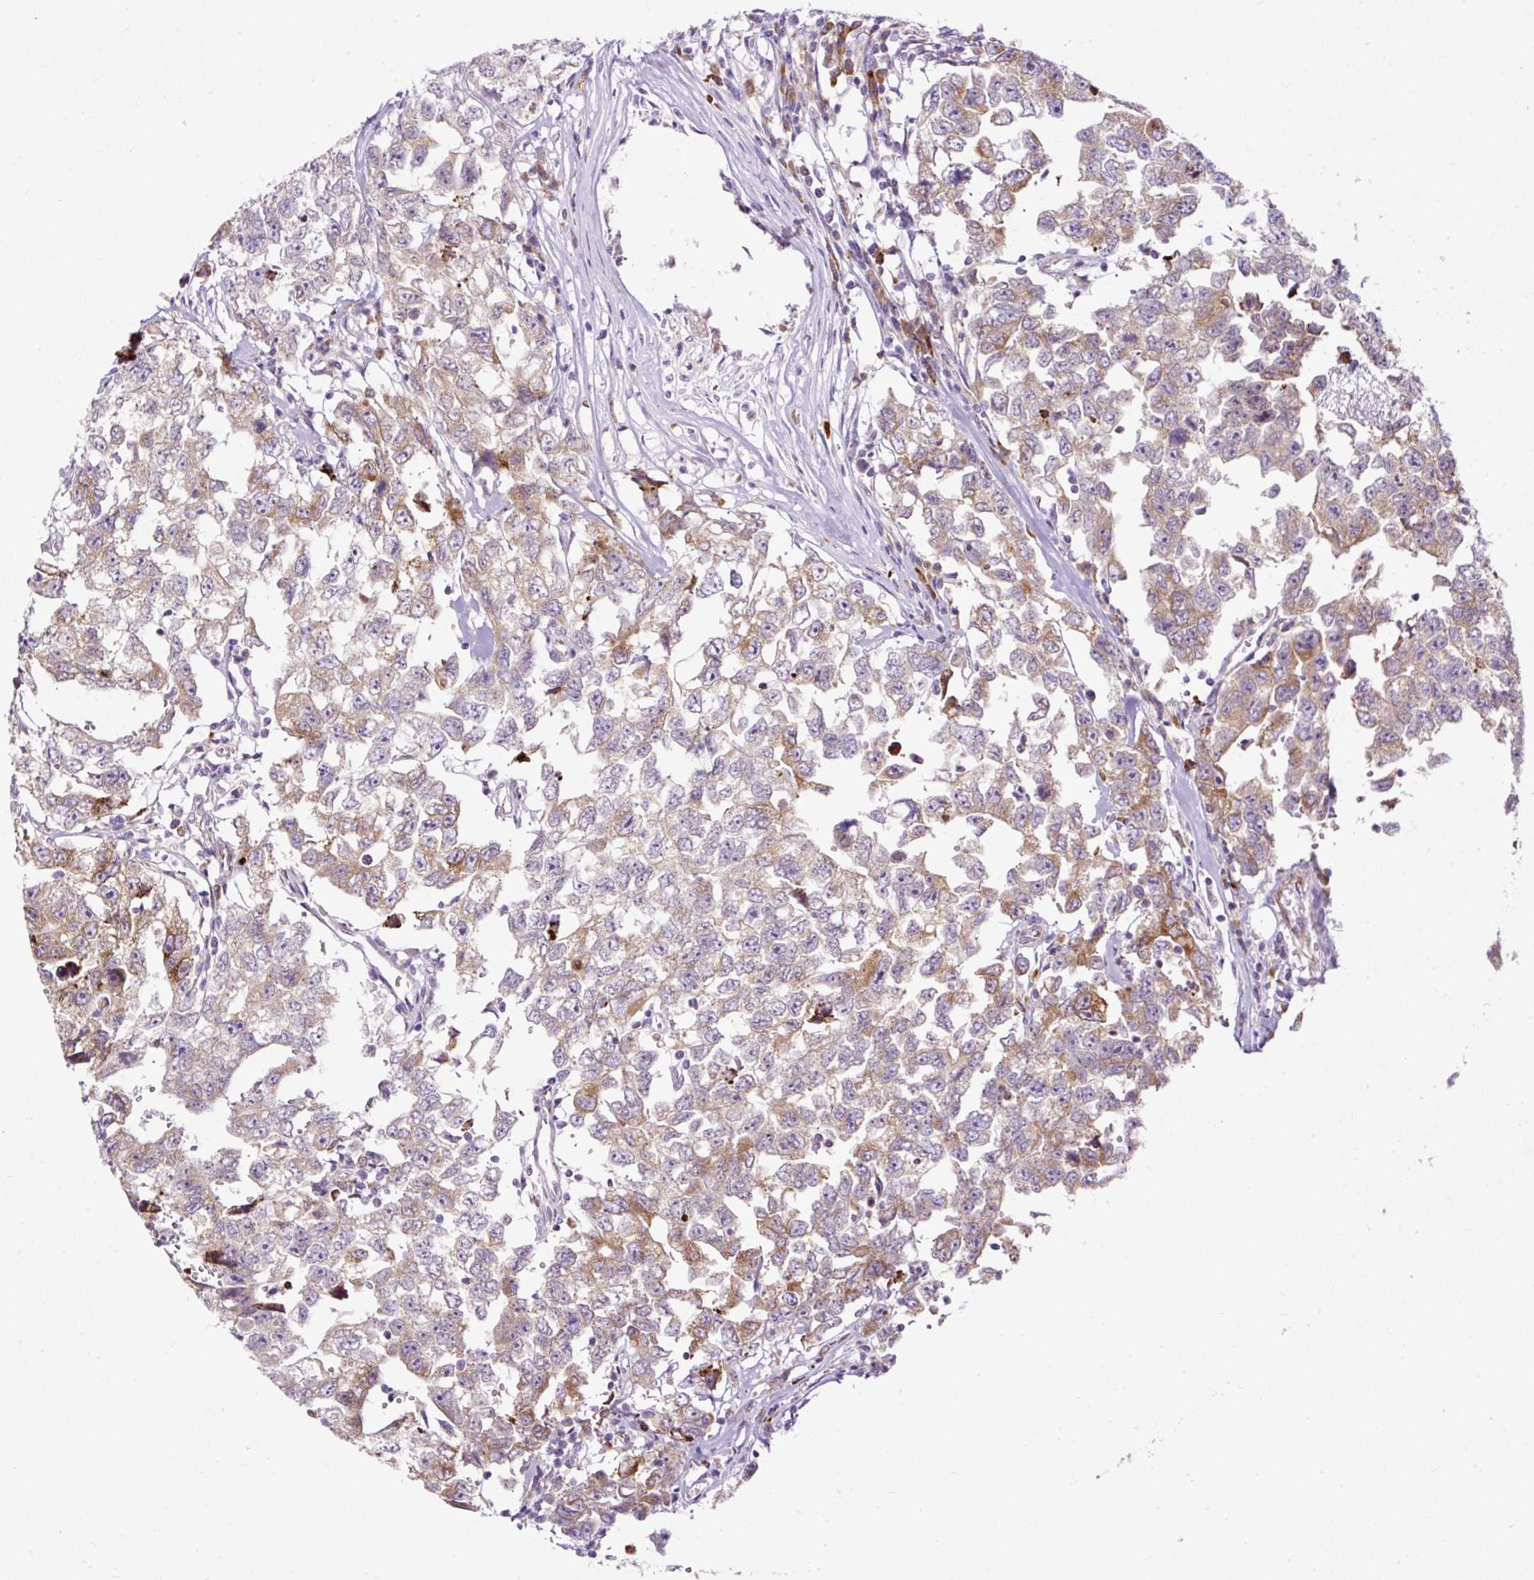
{"staining": {"intensity": "moderate", "quantity": "25%-75%", "location": "cytoplasmic/membranous"}, "tissue": "testis cancer", "cell_type": "Tumor cells", "image_type": "cancer", "snomed": [{"axis": "morphology", "description": "Carcinoma, Embryonal, NOS"}, {"axis": "topography", "description": "Testis"}], "caption": "An immunohistochemistry (IHC) image of neoplastic tissue is shown. Protein staining in brown highlights moderate cytoplasmic/membranous positivity in embryonal carcinoma (testis) within tumor cells.", "gene": "FMC1", "patient": {"sex": "male", "age": 22}}